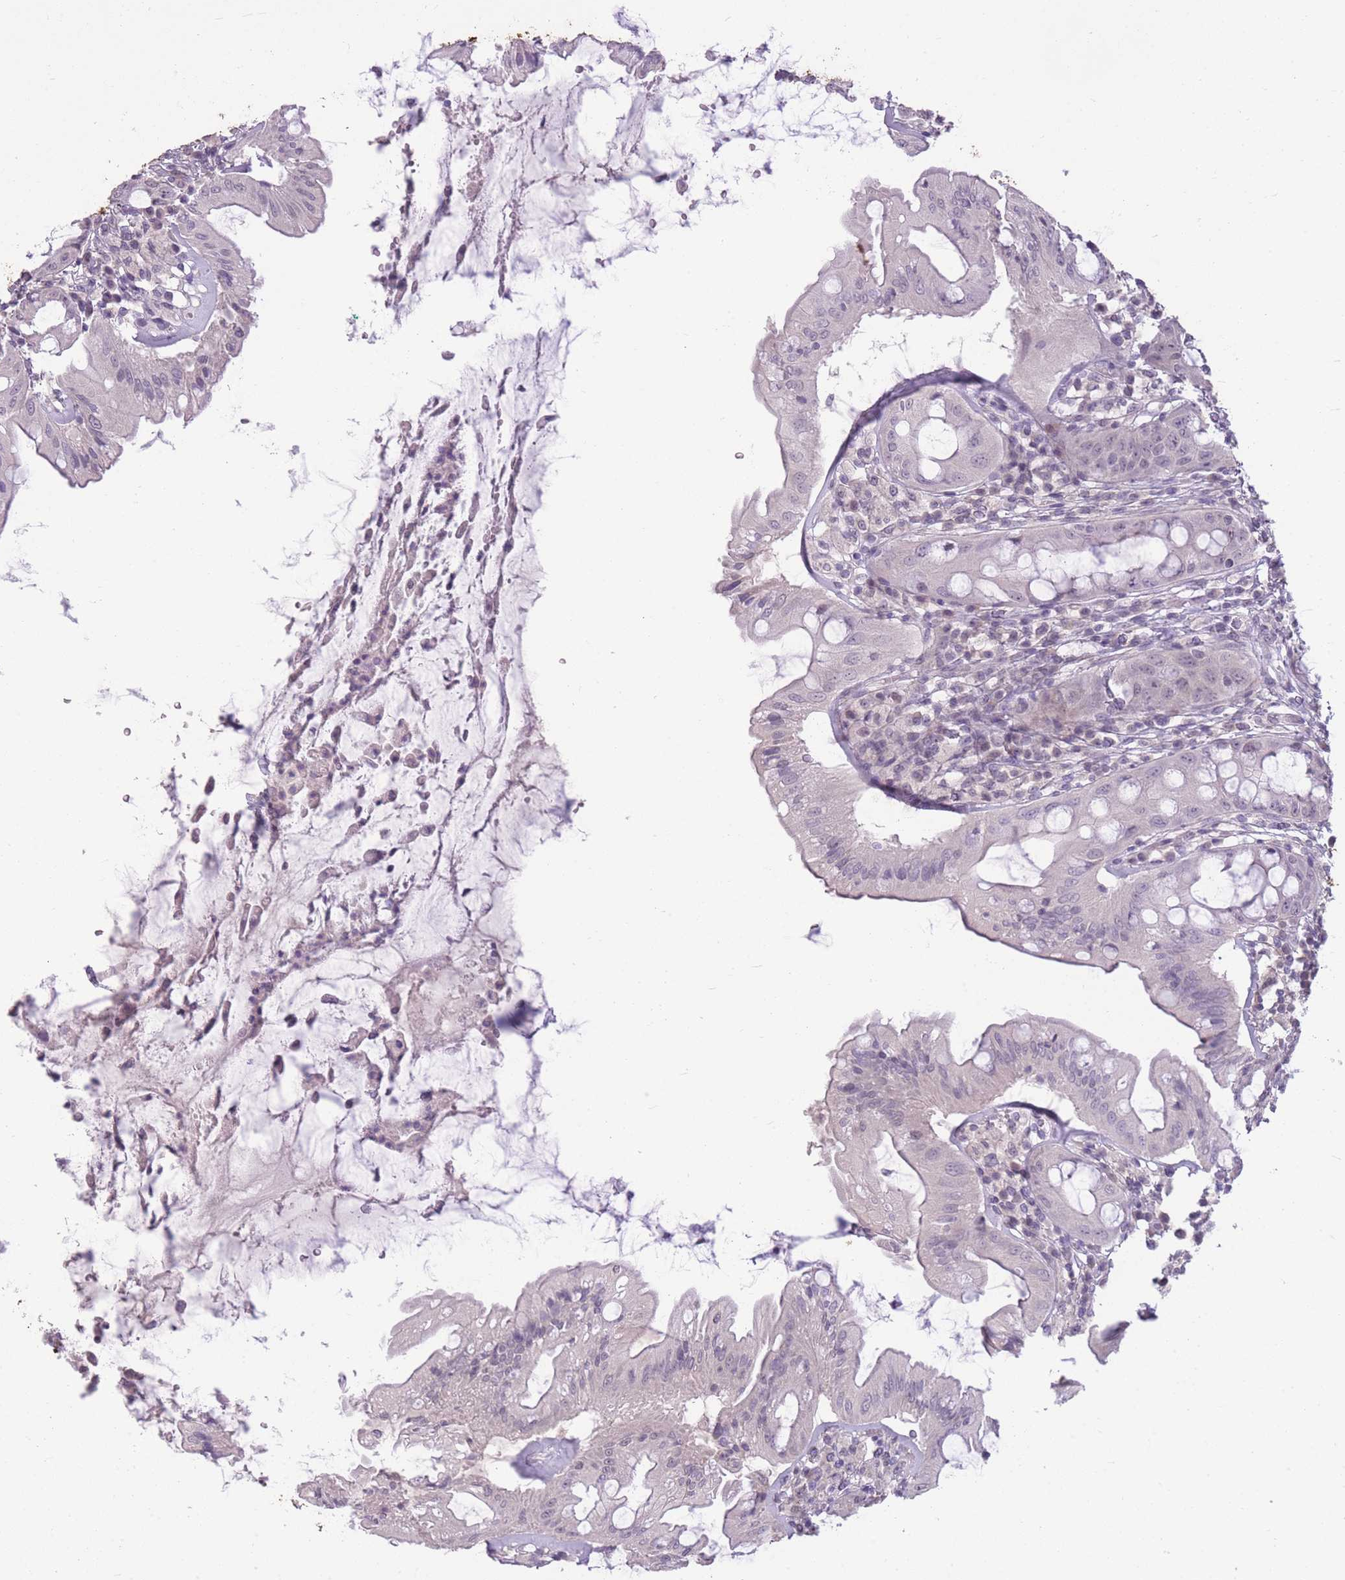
{"staining": {"intensity": "weak", "quantity": "<25%", "location": "cytoplasmic/membranous"}, "tissue": "rectum", "cell_type": "Glandular cells", "image_type": "normal", "snomed": [{"axis": "morphology", "description": "Normal tissue, NOS"}, {"axis": "topography", "description": "Rectum"}], "caption": "Immunohistochemistry (IHC) histopathology image of unremarkable rectum: human rectum stained with DAB (3,3'-diaminobenzidine) reveals no significant protein positivity in glandular cells.", "gene": "ZBTB24", "patient": {"sex": "female", "age": 57}}